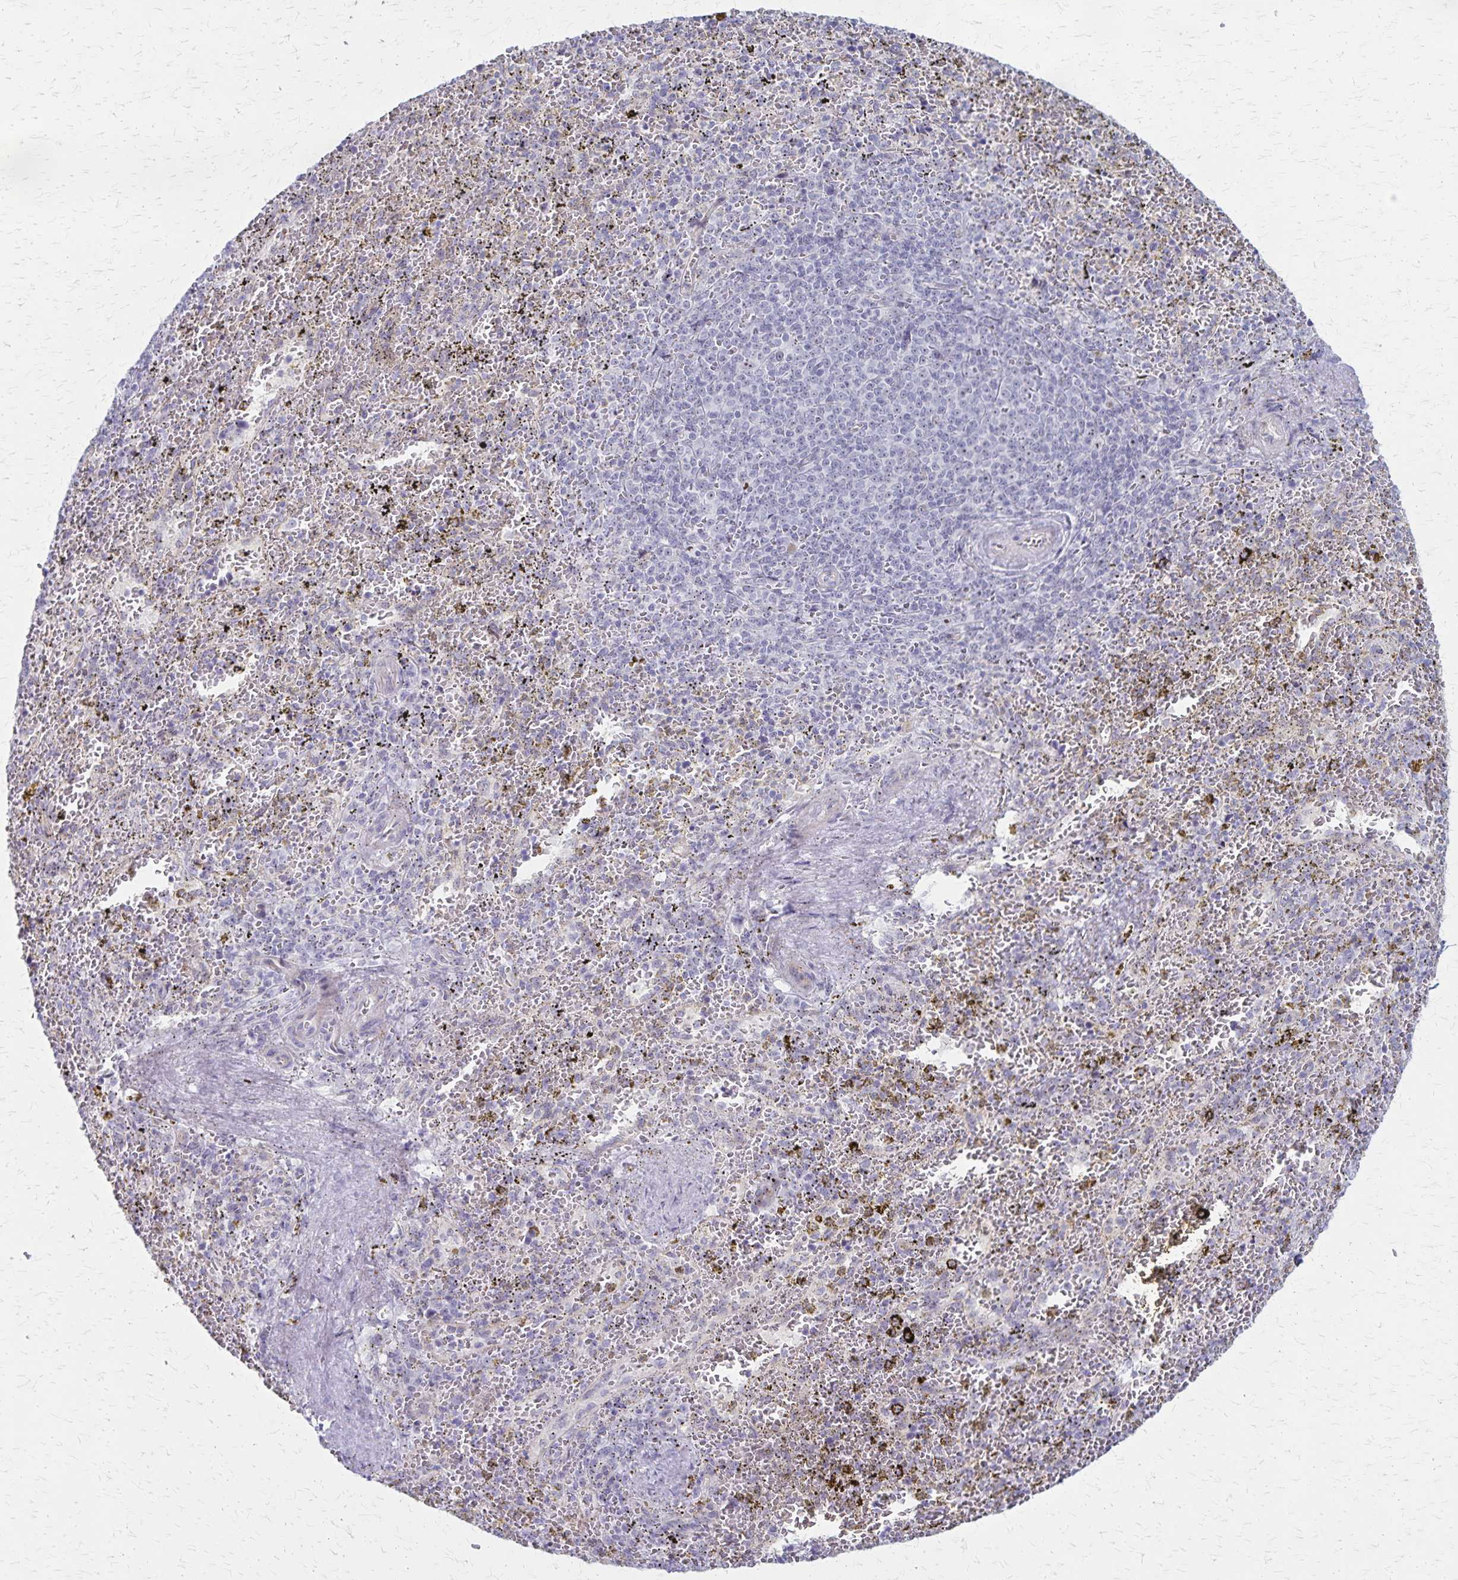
{"staining": {"intensity": "negative", "quantity": "none", "location": "none"}, "tissue": "spleen", "cell_type": "Cells in red pulp", "image_type": "normal", "snomed": [{"axis": "morphology", "description": "Normal tissue, NOS"}, {"axis": "topography", "description": "Spleen"}], "caption": "Immunohistochemistry image of unremarkable spleen: spleen stained with DAB (3,3'-diaminobenzidine) shows no significant protein expression in cells in red pulp.", "gene": "DLK2", "patient": {"sex": "female", "age": 50}}